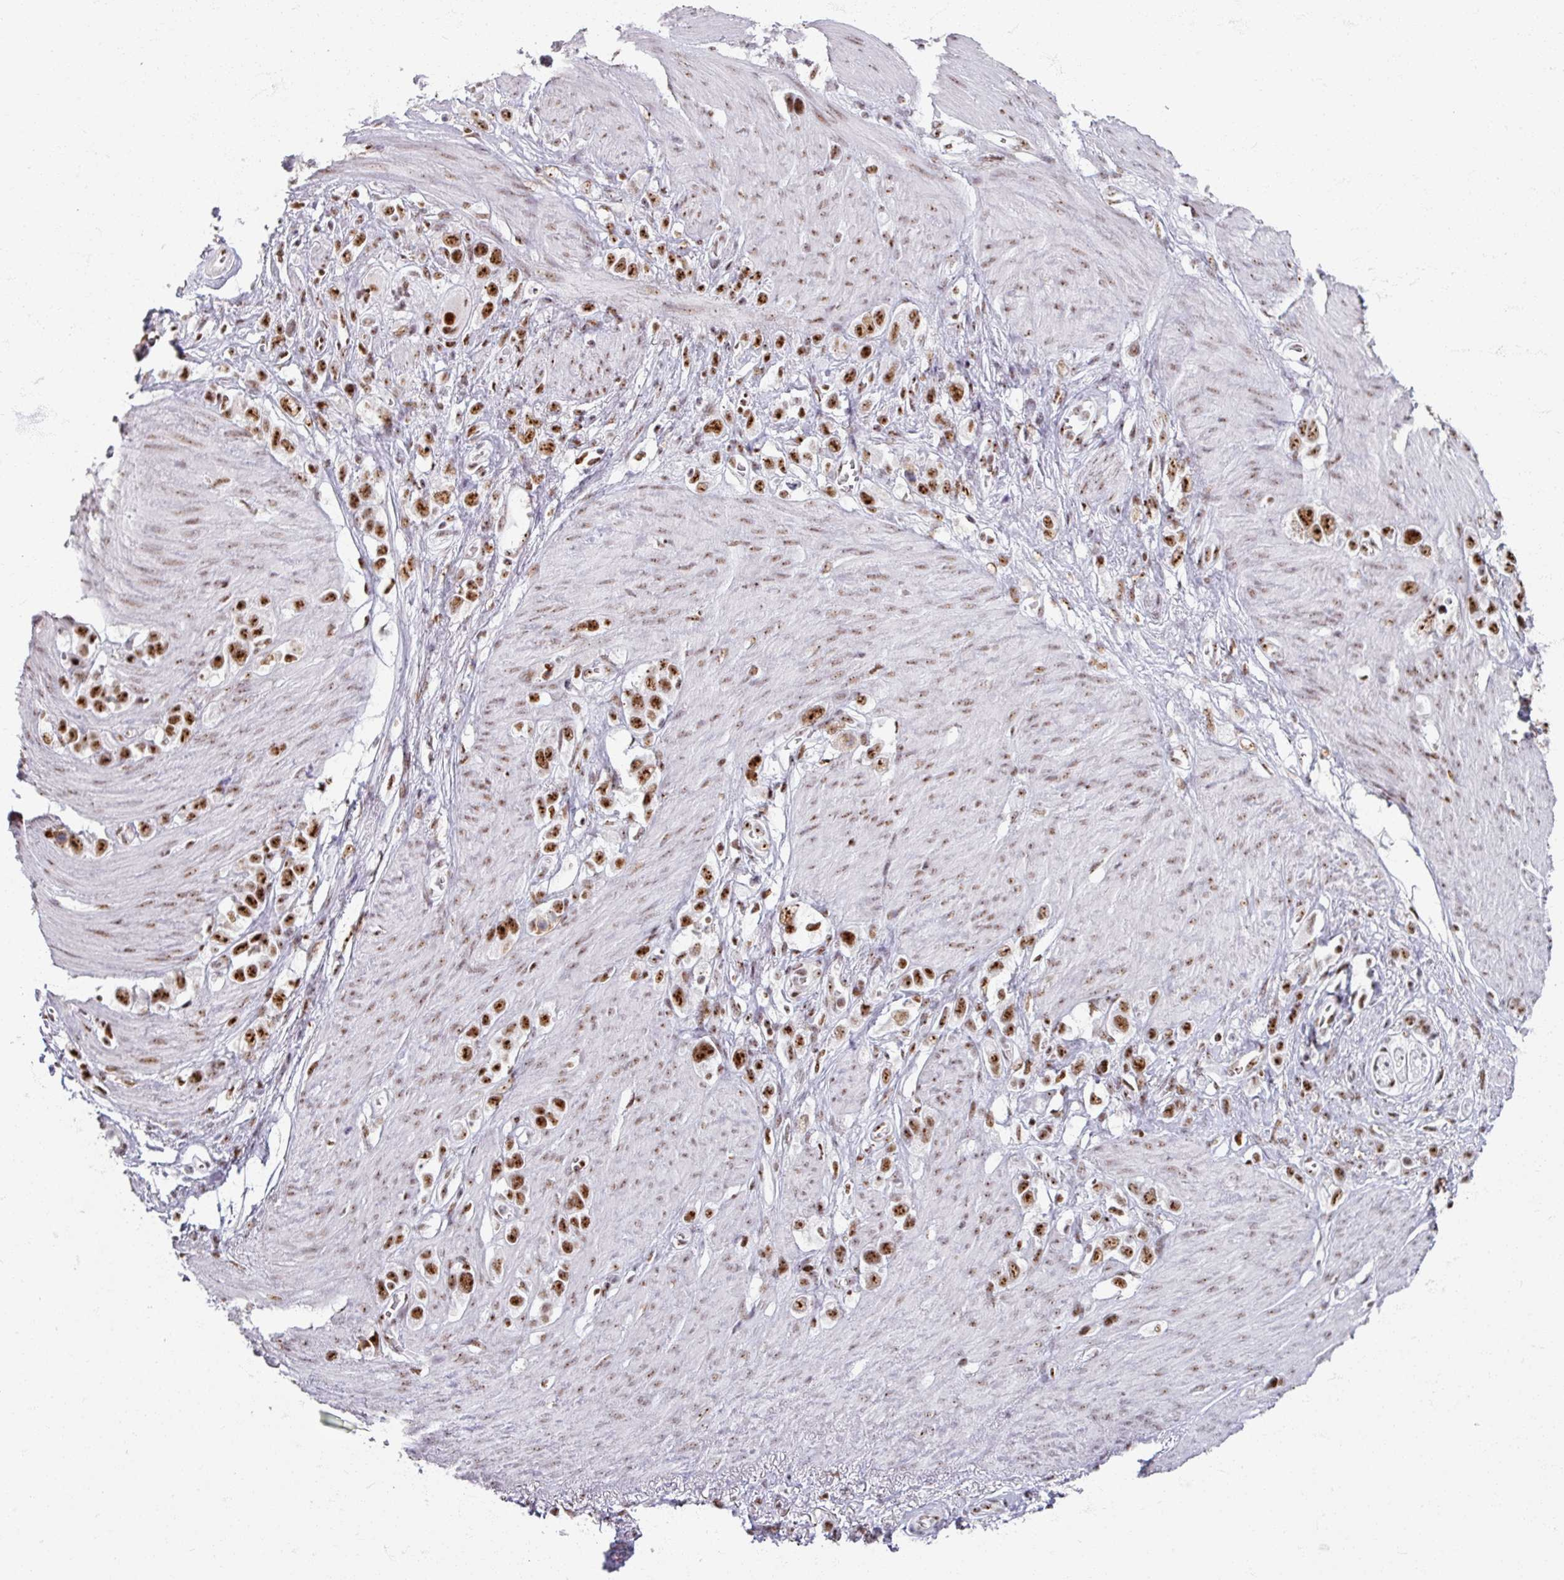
{"staining": {"intensity": "strong", "quantity": ">75%", "location": "nuclear"}, "tissue": "stomach cancer", "cell_type": "Tumor cells", "image_type": "cancer", "snomed": [{"axis": "morphology", "description": "Adenocarcinoma, NOS"}, {"axis": "topography", "description": "Stomach"}], "caption": "Stomach cancer was stained to show a protein in brown. There is high levels of strong nuclear positivity in about >75% of tumor cells.", "gene": "ADAR", "patient": {"sex": "female", "age": 65}}